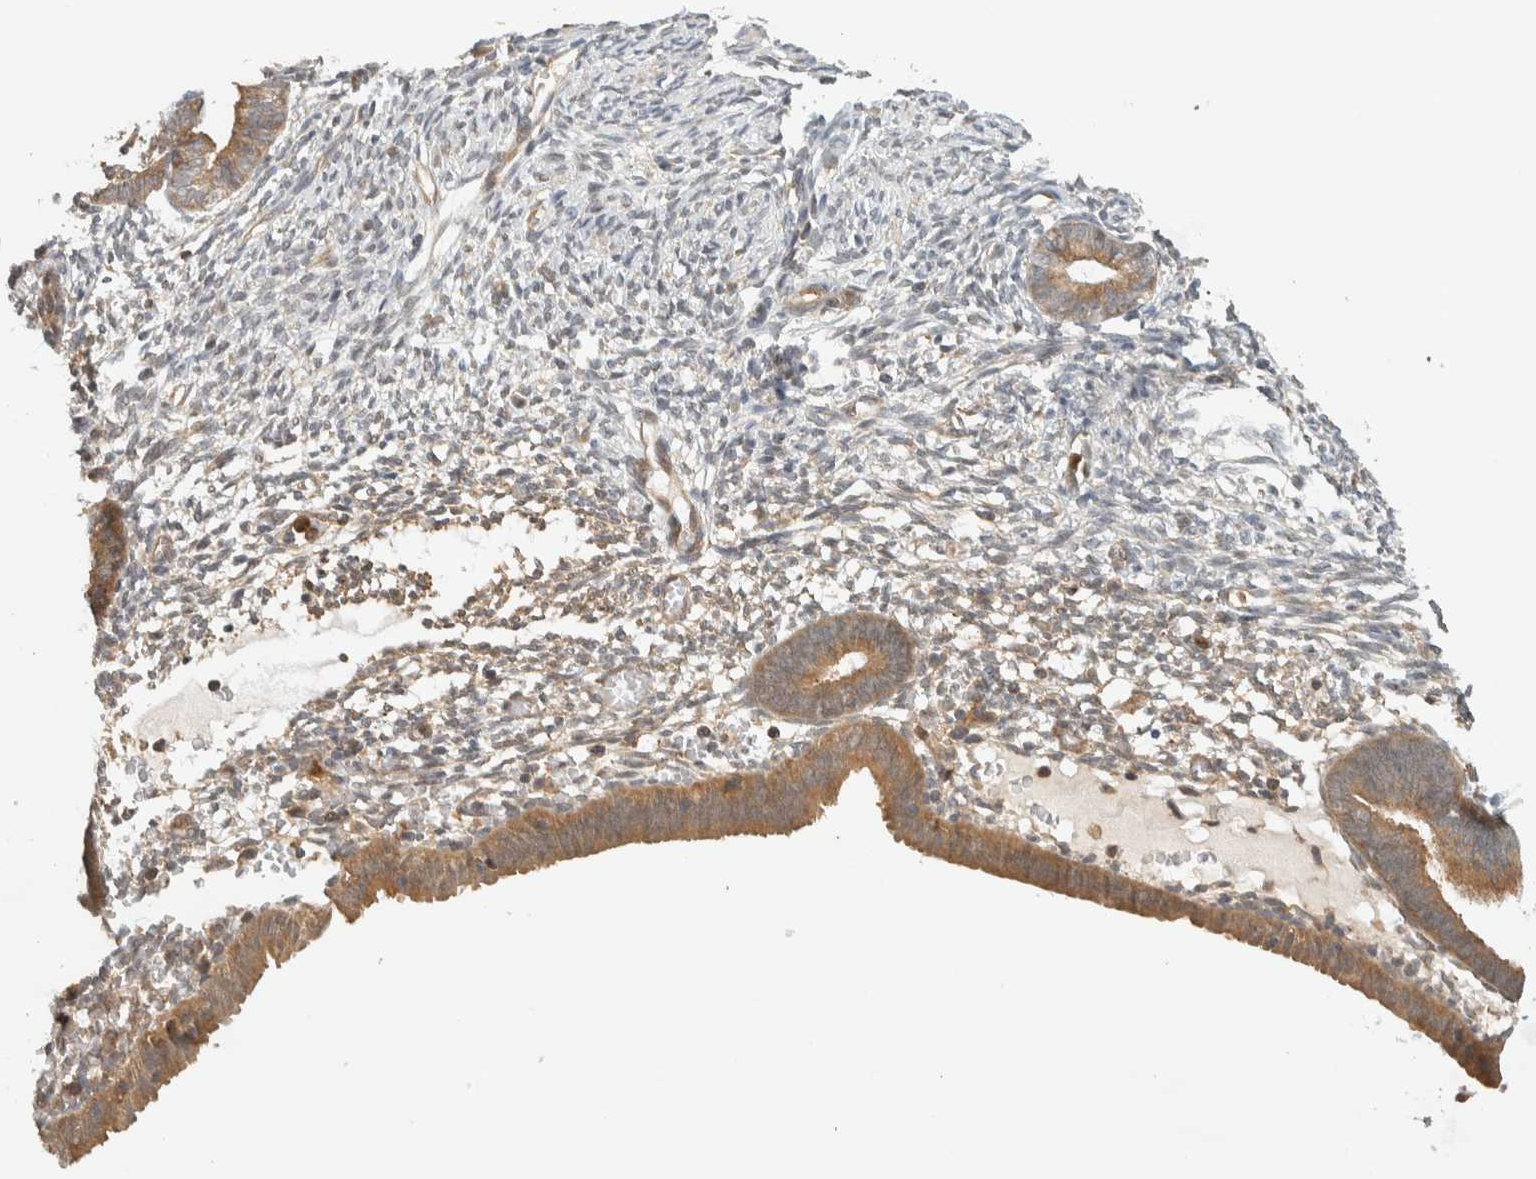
{"staining": {"intensity": "weak", "quantity": ">75%", "location": "cytoplasmic/membranous"}, "tissue": "endometrium", "cell_type": "Cells in endometrial stroma", "image_type": "normal", "snomed": [{"axis": "morphology", "description": "Normal tissue, NOS"}, {"axis": "morphology", "description": "Atrophy, NOS"}, {"axis": "topography", "description": "Uterus"}, {"axis": "topography", "description": "Endometrium"}], "caption": "Endometrium stained with a protein marker shows weak staining in cells in endometrial stroma.", "gene": "ADSS2", "patient": {"sex": "female", "age": 68}}